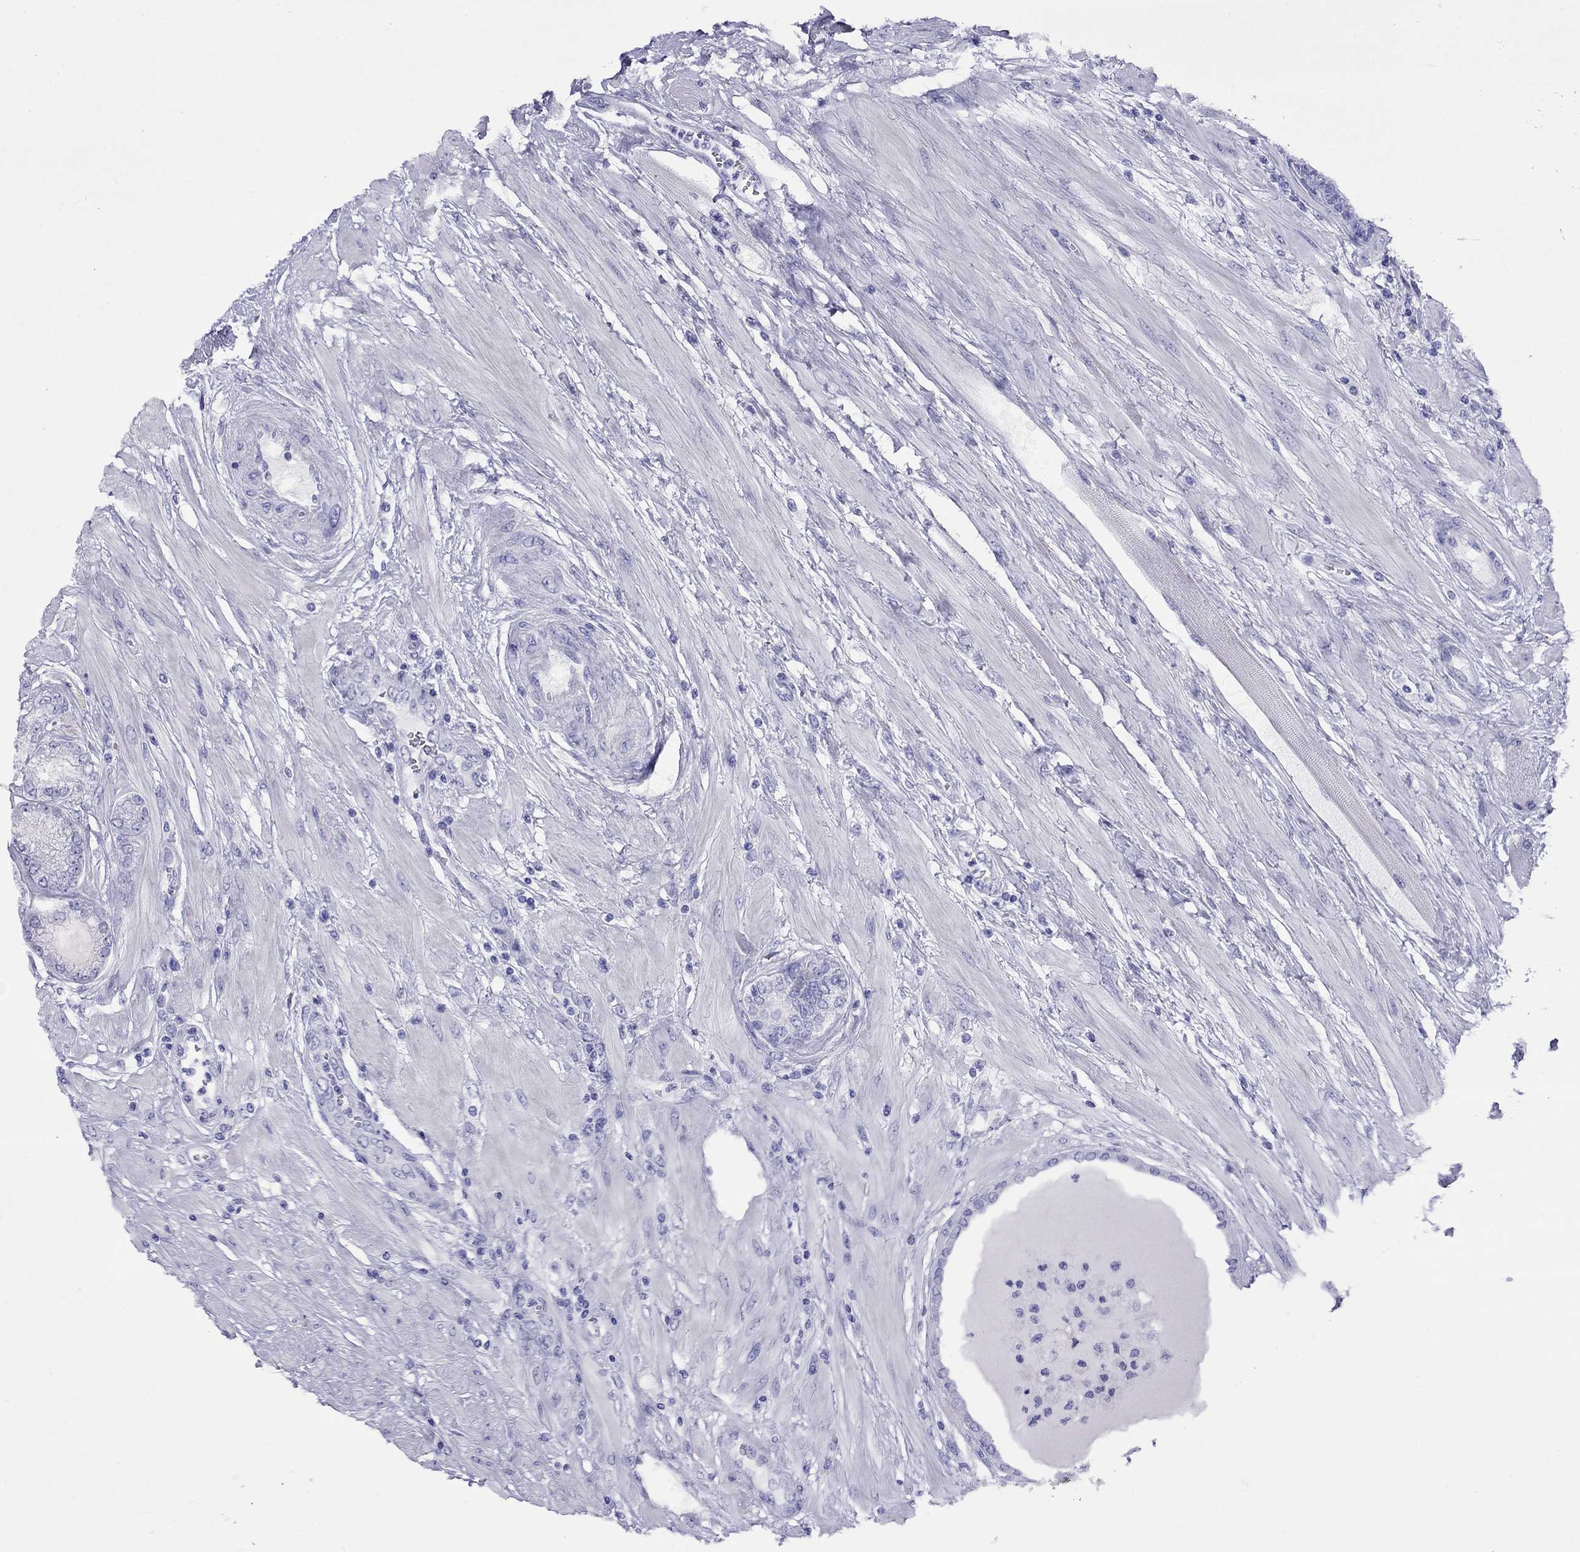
{"staining": {"intensity": "negative", "quantity": "none", "location": "none"}, "tissue": "prostate cancer", "cell_type": "Tumor cells", "image_type": "cancer", "snomed": [{"axis": "morphology", "description": "Adenocarcinoma, Low grade"}, {"axis": "topography", "description": "Prostate"}], "caption": "IHC histopathology image of neoplastic tissue: human prostate cancer (low-grade adenocarcinoma) stained with DAB (3,3'-diaminobenzidine) demonstrates no significant protein positivity in tumor cells.", "gene": "SLC30A8", "patient": {"sex": "male", "age": 55}}